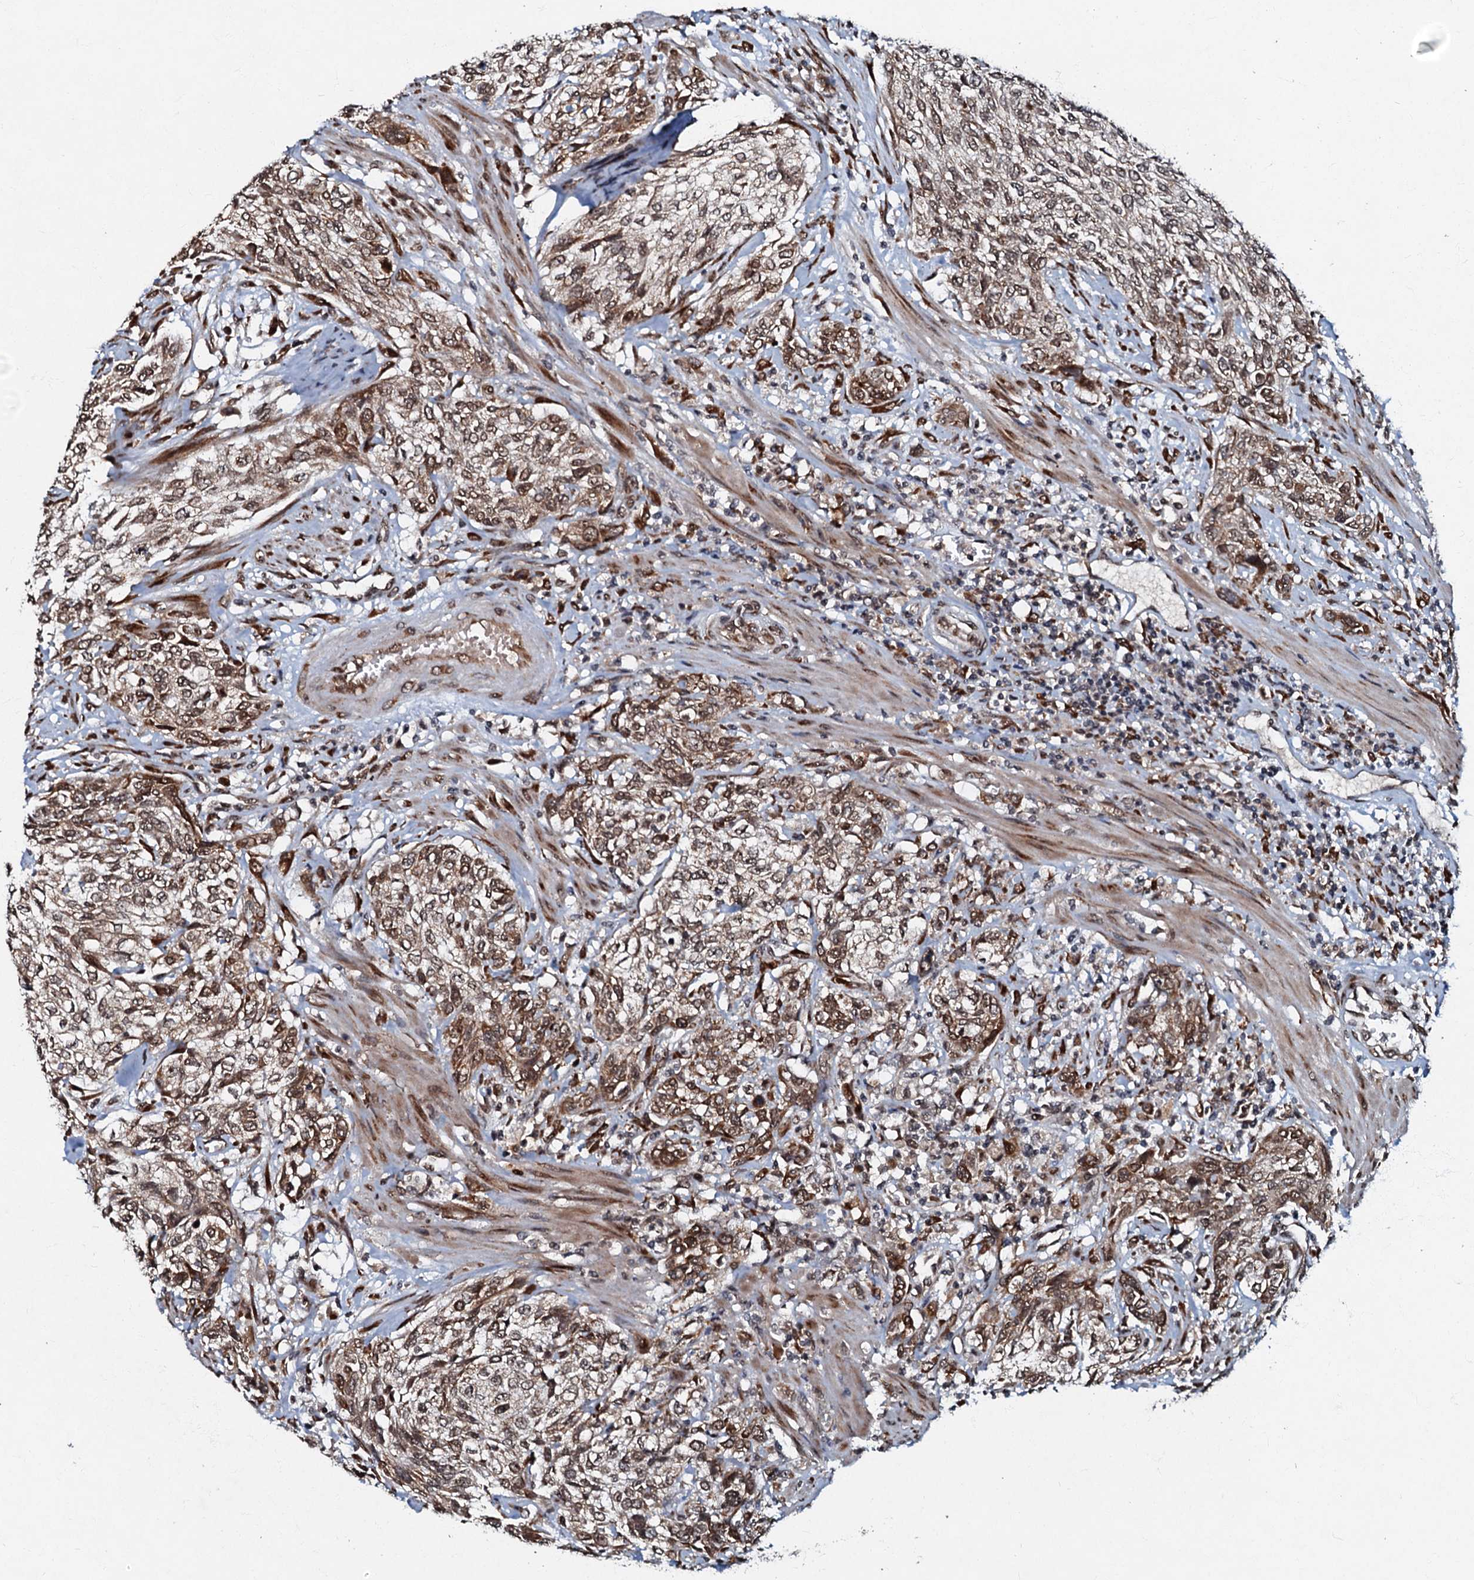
{"staining": {"intensity": "moderate", "quantity": ">75%", "location": "cytoplasmic/membranous,nuclear"}, "tissue": "urothelial cancer", "cell_type": "Tumor cells", "image_type": "cancer", "snomed": [{"axis": "morphology", "description": "Normal tissue, NOS"}, {"axis": "morphology", "description": "Urothelial carcinoma, NOS"}, {"axis": "topography", "description": "Urinary bladder"}, {"axis": "topography", "description": "Peripheral nerve tissue"}], "caption": "About >75% of tumor cells in transitional cell carcinoma reveal moderate cytoplasmic/membranous and nuclear protein staining as visualized by brown immunohistochemical staining.", "gene": "C18orf32", "patient": {"sex": "male", "age": 35}}